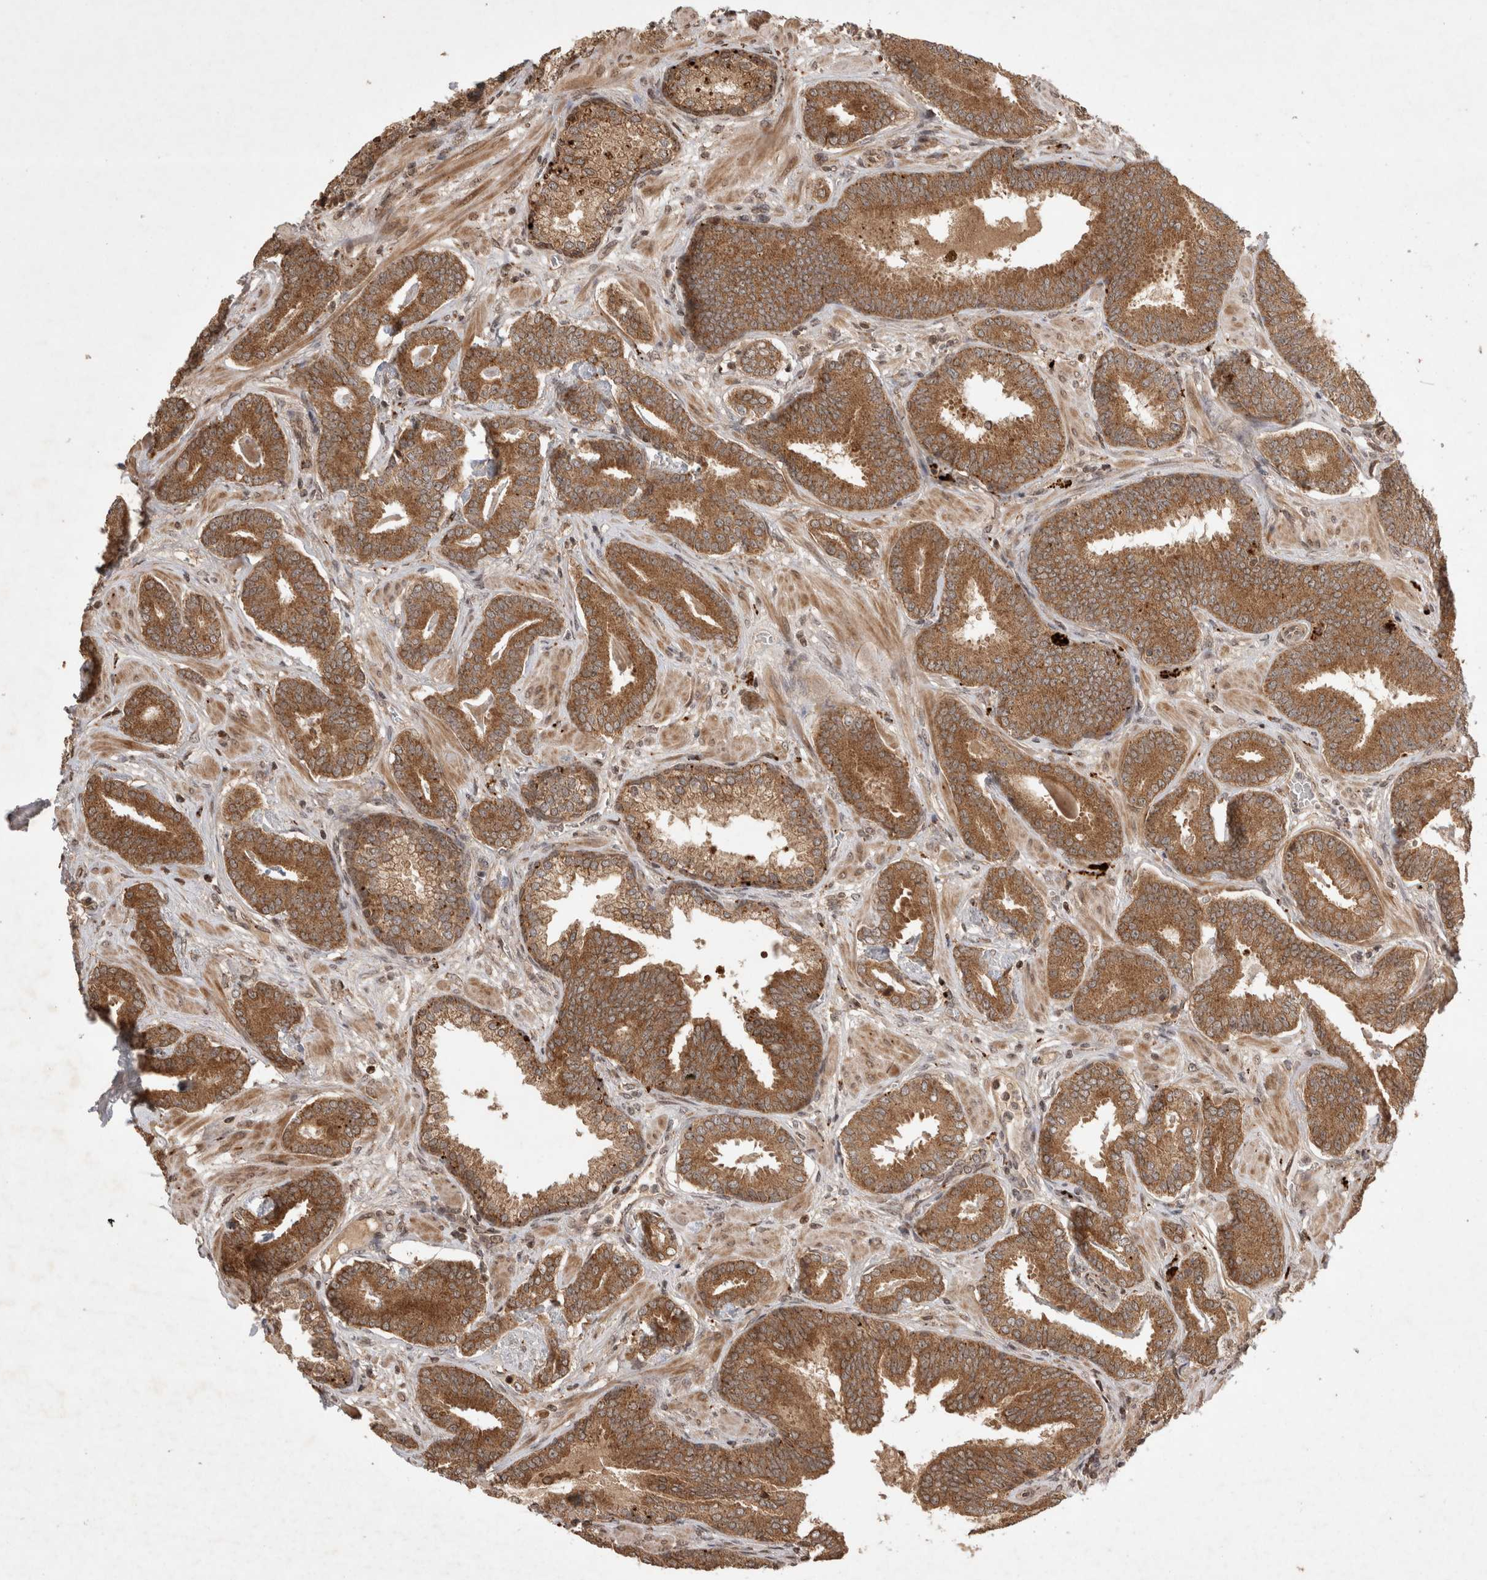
{"staining": {"intensity": "moderate", "quantity": ">75%", "location": "cytoplasmic/membranous"}, "tissue": "prostate cancer", "cell_type": "Tumor cells", "image_type": "cancer", "snomed": [{"axis": "morphology", "description": "Adenocarcinoma, Low grade"}, {"axis": "topography", "description": "Prostate"}], "caption": "The image displays staining of prostate cancer, revealing moderate cytoplasmic/membranous protein expression (brown color) within tumor cells. (DAB IHC with brightfield microscopy, high magnification).", "gene": "FAM221A", "patient": {"sex": "male", "age": 62}}